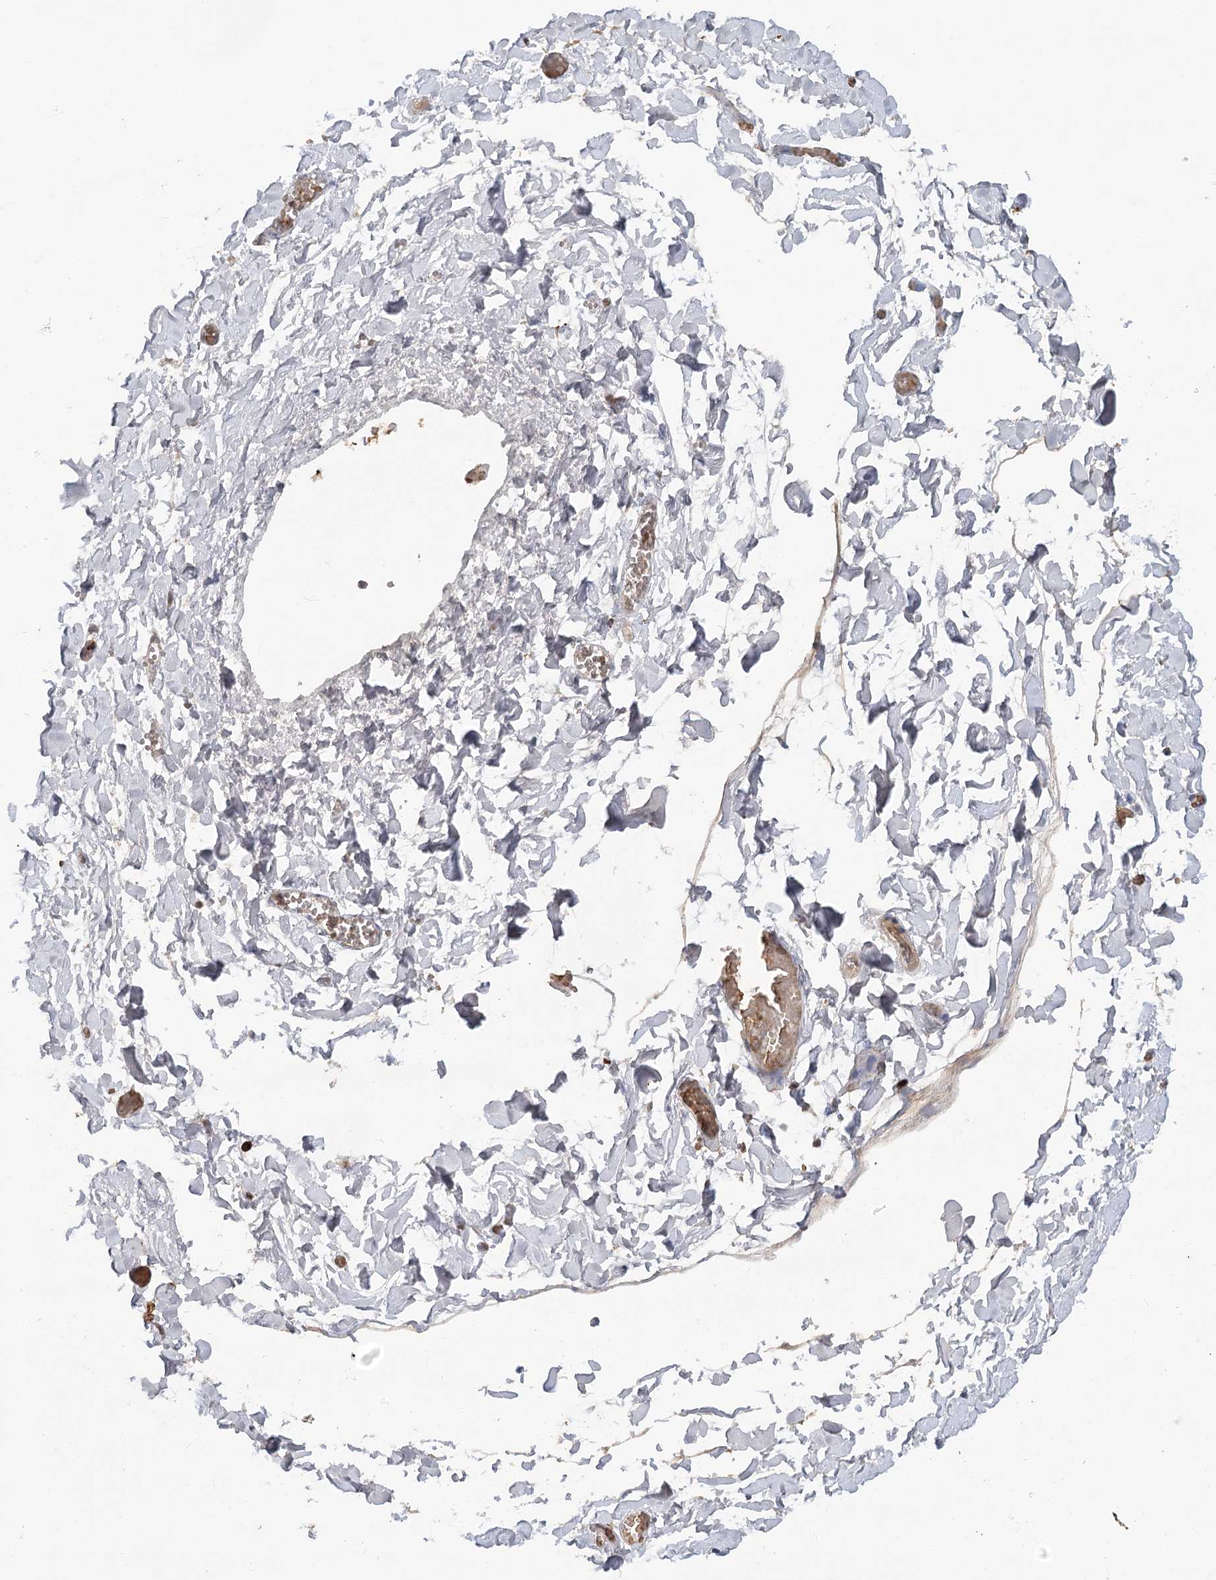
{"staining": {"intensity": "moderate", "quantity": ">75%", "location": "cytoplasmic/membranous"}, "tissue": "soft tissue", "cell_type": "Chondrocytes", "image_type": "normal", "snomed": [{"axis": "morphology", "description": "Normal tissue, NOS"}, {"axis": "topography", "description": "Gallbladder"}, {"axis": "topography", "description": "Peripheral nerve tissue"}], "caption": "Immunohistochemical staining of benign soft tissue demonstrates medium levels of moderate cytoplasmic/membranous positivity in approximately >75% of chondrocytes.", "gene": "ACAP2", "patient": {"sex": "male", "age": 38}}